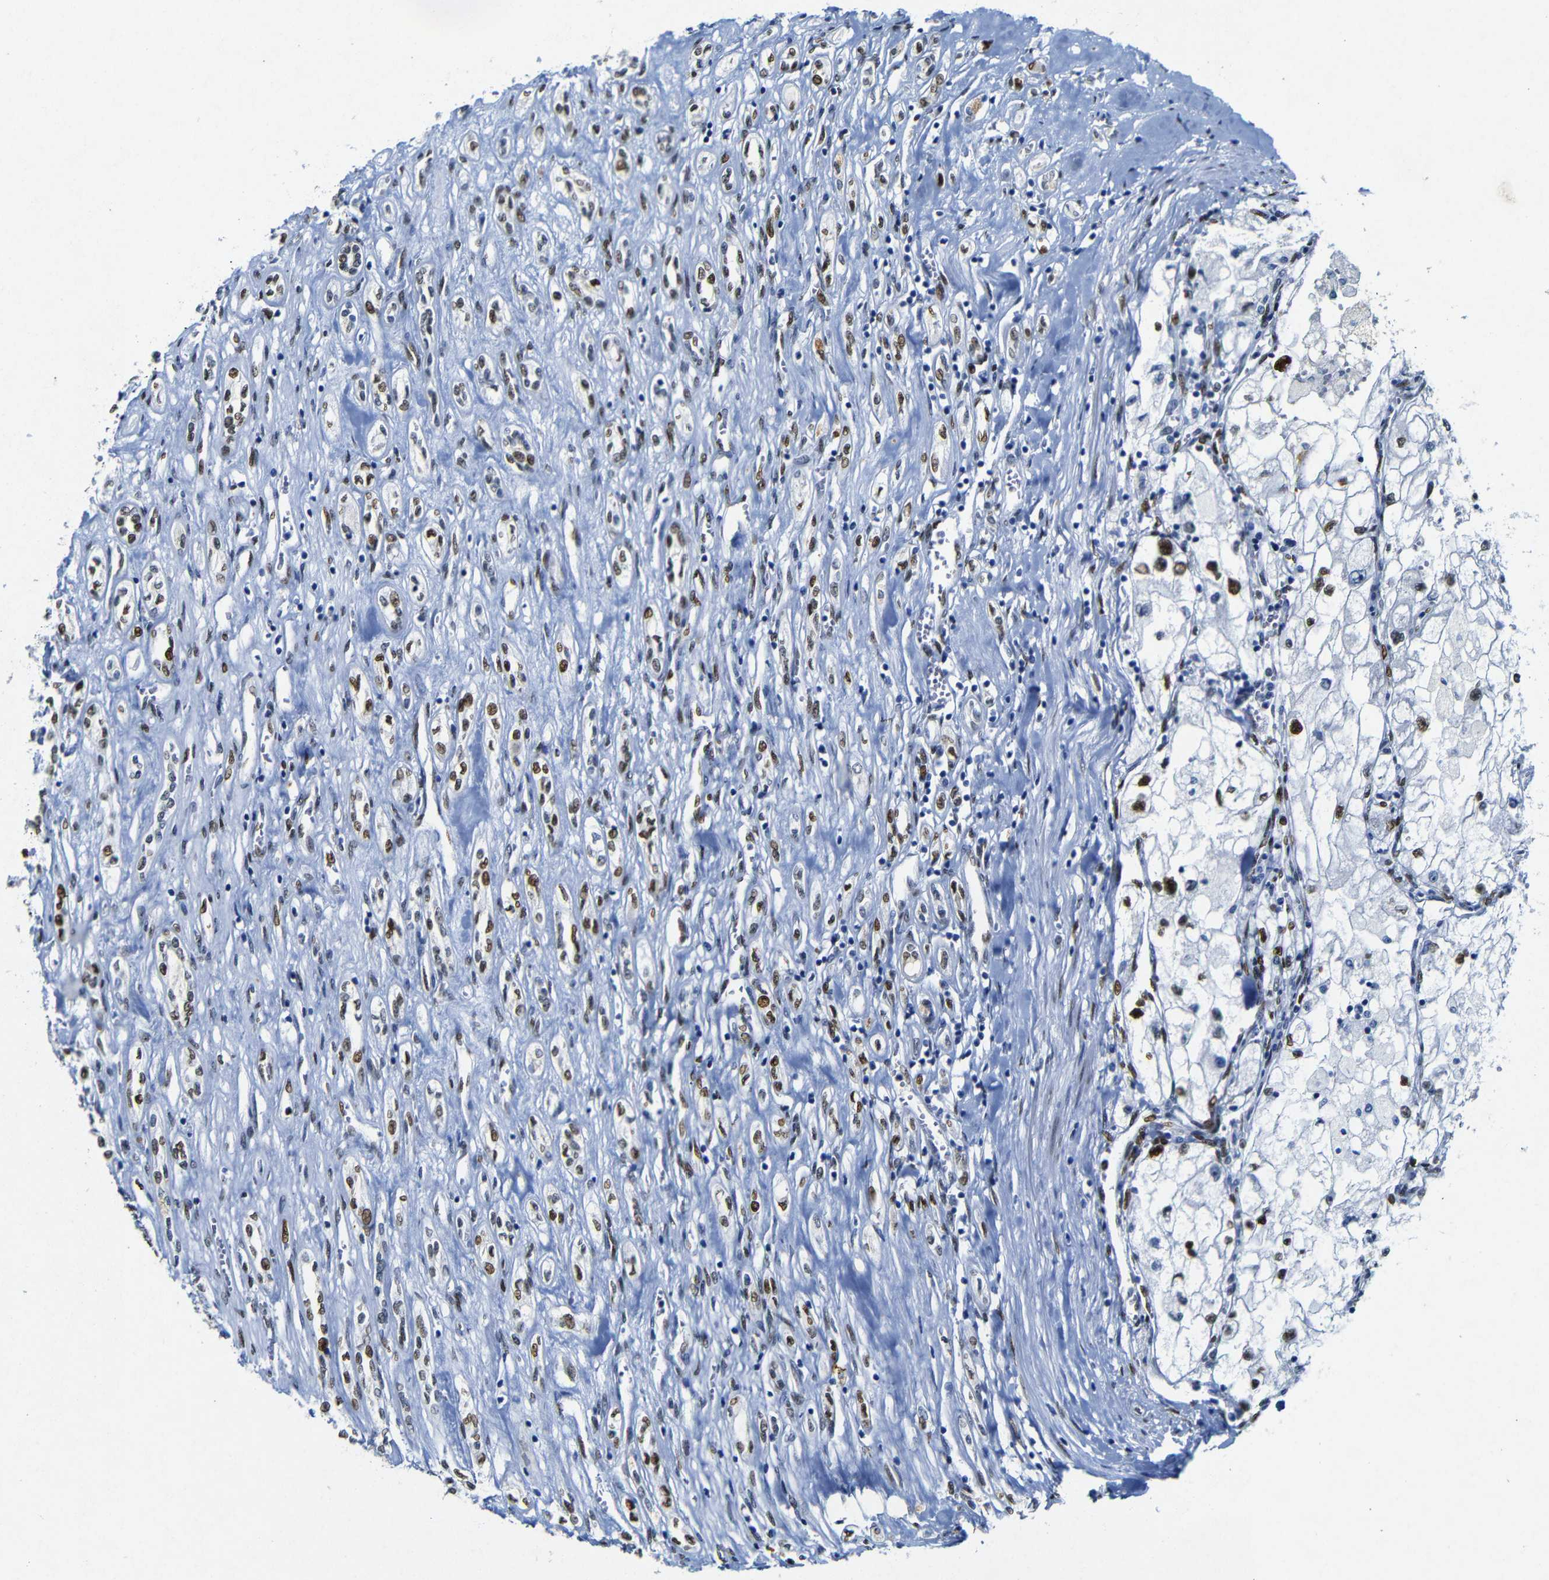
{"staining": {"intensity": "moderate", "quantity": ">75%", "location": "nuclear"}, "tissue": "renal cancer", "cell_type": "Tumor cells", "image_type": "cancer", "snomed": [{"axis": "morphology", "description": "Adenocarcinoma, NOS"}, {"axis": "topography", "description": "Kidney"}], "caption": "This micrograph demonstrates immunohistochemistry (IHC) staining of human renal adenocarcinoma, with medium moderate nuclear staining in approximately >75% of tumor cells.", "gene": "FOSL2", "patient": {"sex": "female", "age": 70}}